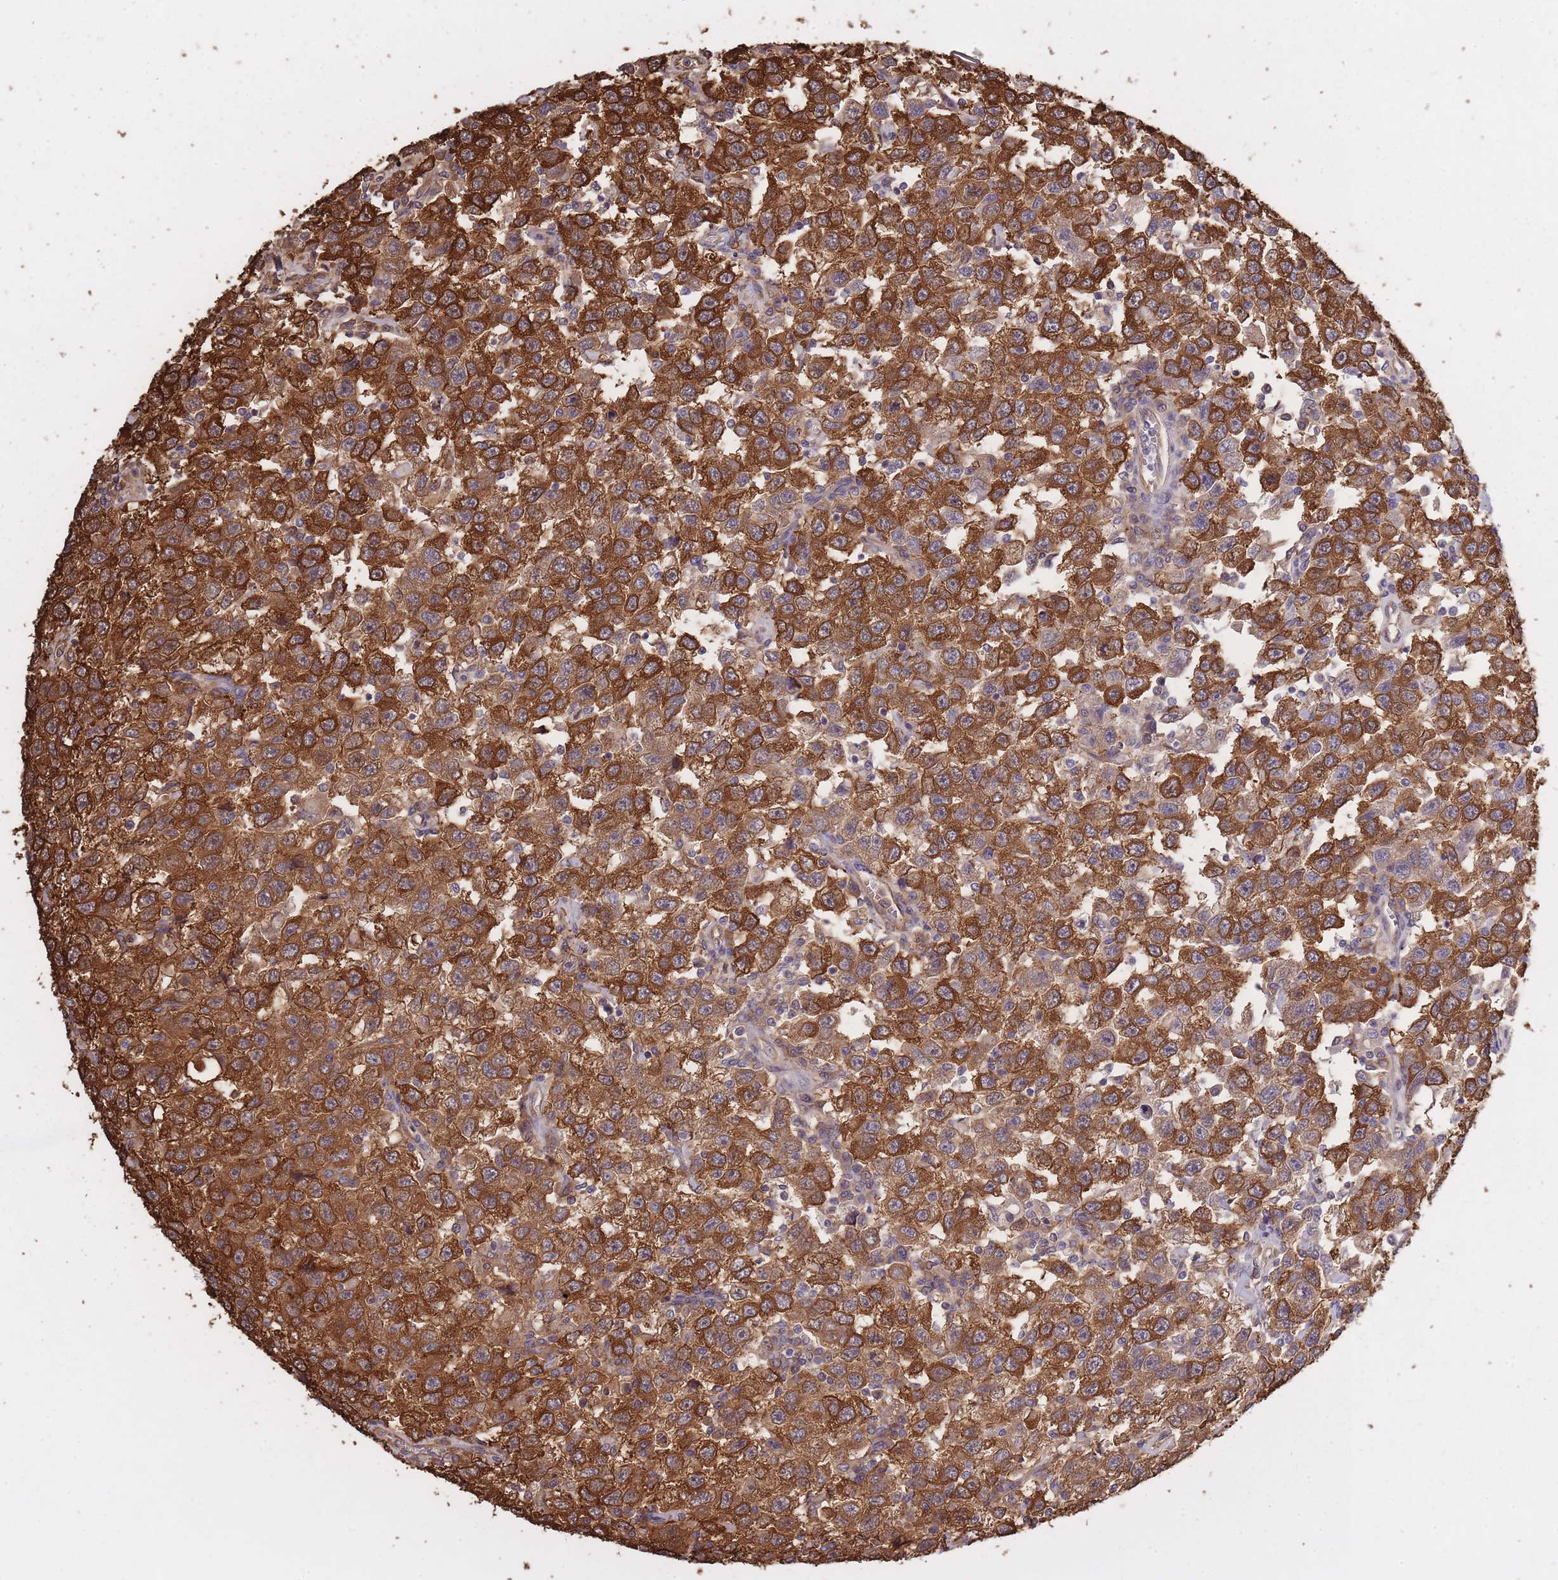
{"staining": {"intensity": "strong", "quantity": ">75%", "location": "cytoplasmic/membranous"}, "tissue": "testis cancer", "cell_type": "Tumor cells", "image_type": "cancer", "snomed": [{"axis": "morphology", "description": "Seminoma, NOS"}, {"axis": "topography", "description": "Testis"}], "caption": "Protein expression analysis of human testis cancer reveals strong cytoplasmic/membranous staining in approximately >75% of tumor cells. The protein of interest is stained brown, and the nuclei are stained in blue (DAB (3,3'-diaminobenzidine) IHC with brightfield microscopy, high magnification).", "gene": "ARL13B", "patient": {"sex": "male", "age": 41}}